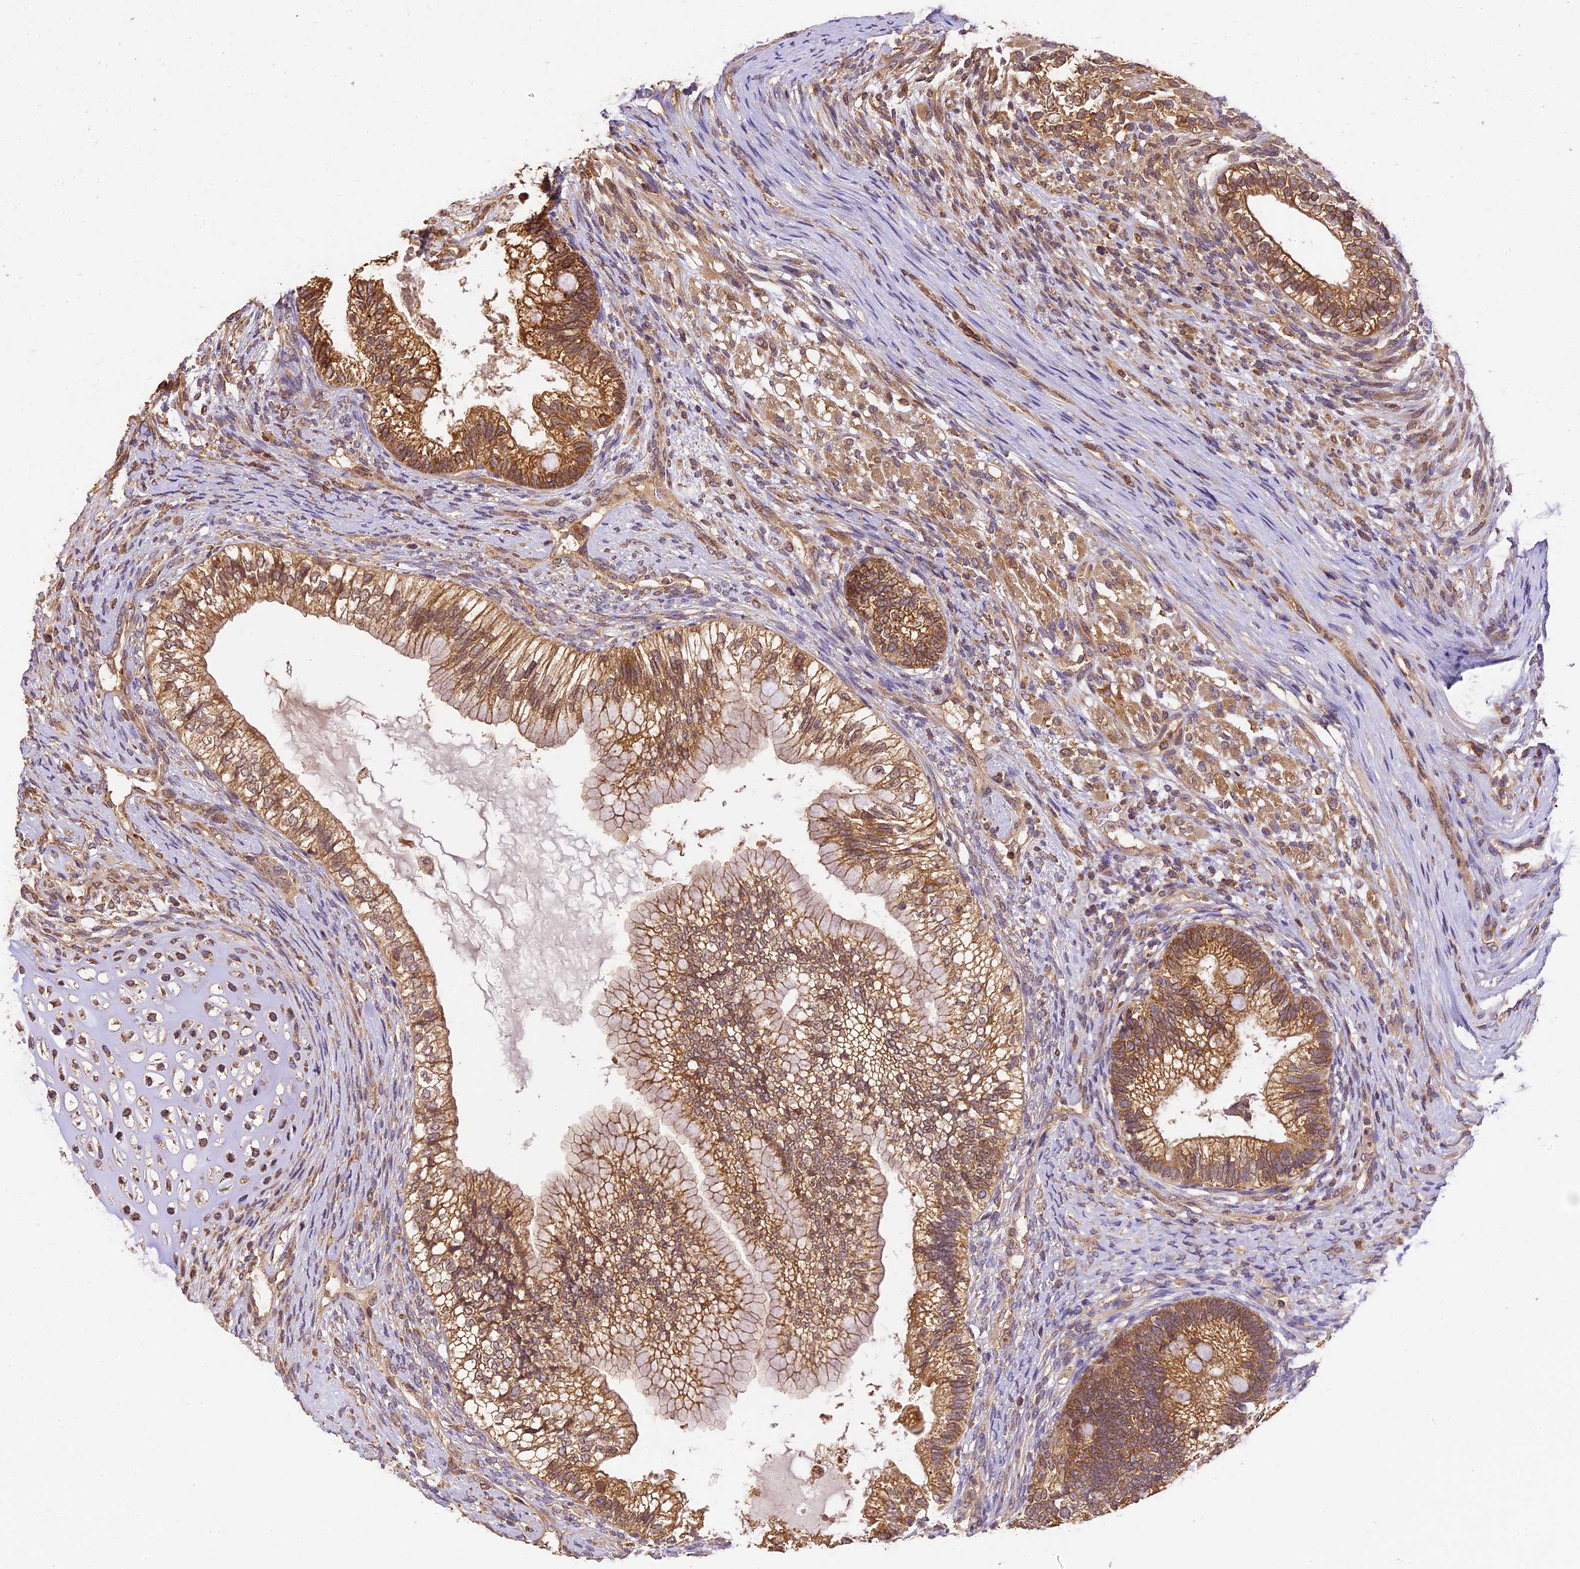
{"staining": {"intensity": "moderate", "quantity": ">75%", "location": "cytoplasmic/membranous"}, "tissue": "testis cancer", "cell_type": "Tumor cells", "image_type": "cancer", "snomed": [{"axis": "morphology", "description": "Seminoma, NOS"}, {"axis": "morphology", "description": "Carcinoma, Embryonal, NOS"}, {"axis": "topography", "description": "Testis"}], "caption": "High-power microscopy captured an immunohistochemistry (IHC) photomicrograph of testis seminoma, revealing moderate cytoplasmic/membranous positivity in about >75% of tumor cells.", "gene": "BRAP", "patient": {"sex": "male", "age": 28}}